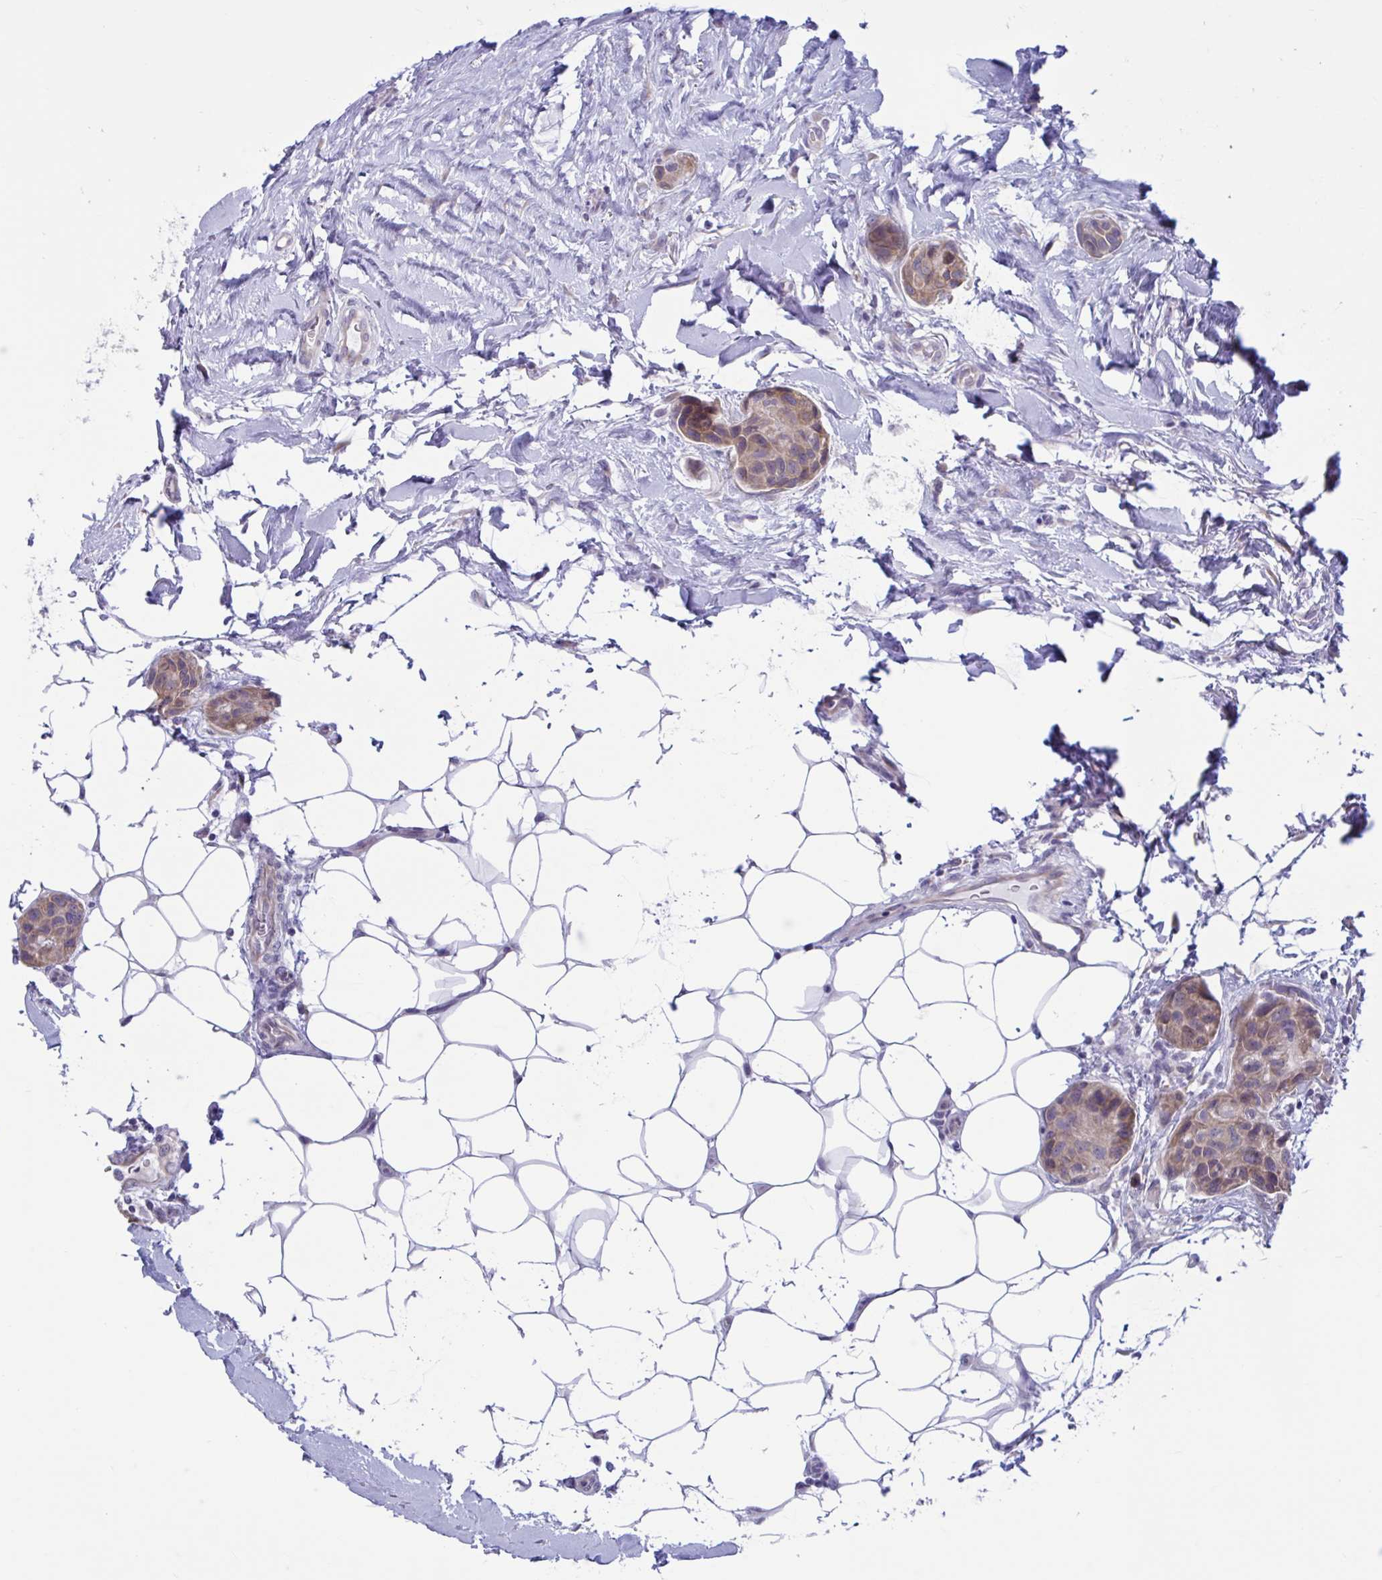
{"staining": {"intensity": "weak", "quantity": ">75%", "location": "cytoplasmic/membranous"}, "tissue": "breast cancer", "cell_type": "Tumor cells", "image_type": "cancer", "snomed": [{"axis": "morphology", "description": "Duct carcinoma"}, {"axis": "topography", "description": "Breast"}, {"axis": "topography", "description": "Lymph node"}], "caption": "IHC (DAB) staining of breast cancer (infiltrating ductal carcinoma) demonstrates weak cytoplasmic/membranous protein positivity in about >75% of tumor cells.", "gene": "CAMLG", "patient": {"sex": "female", "age": 80}}